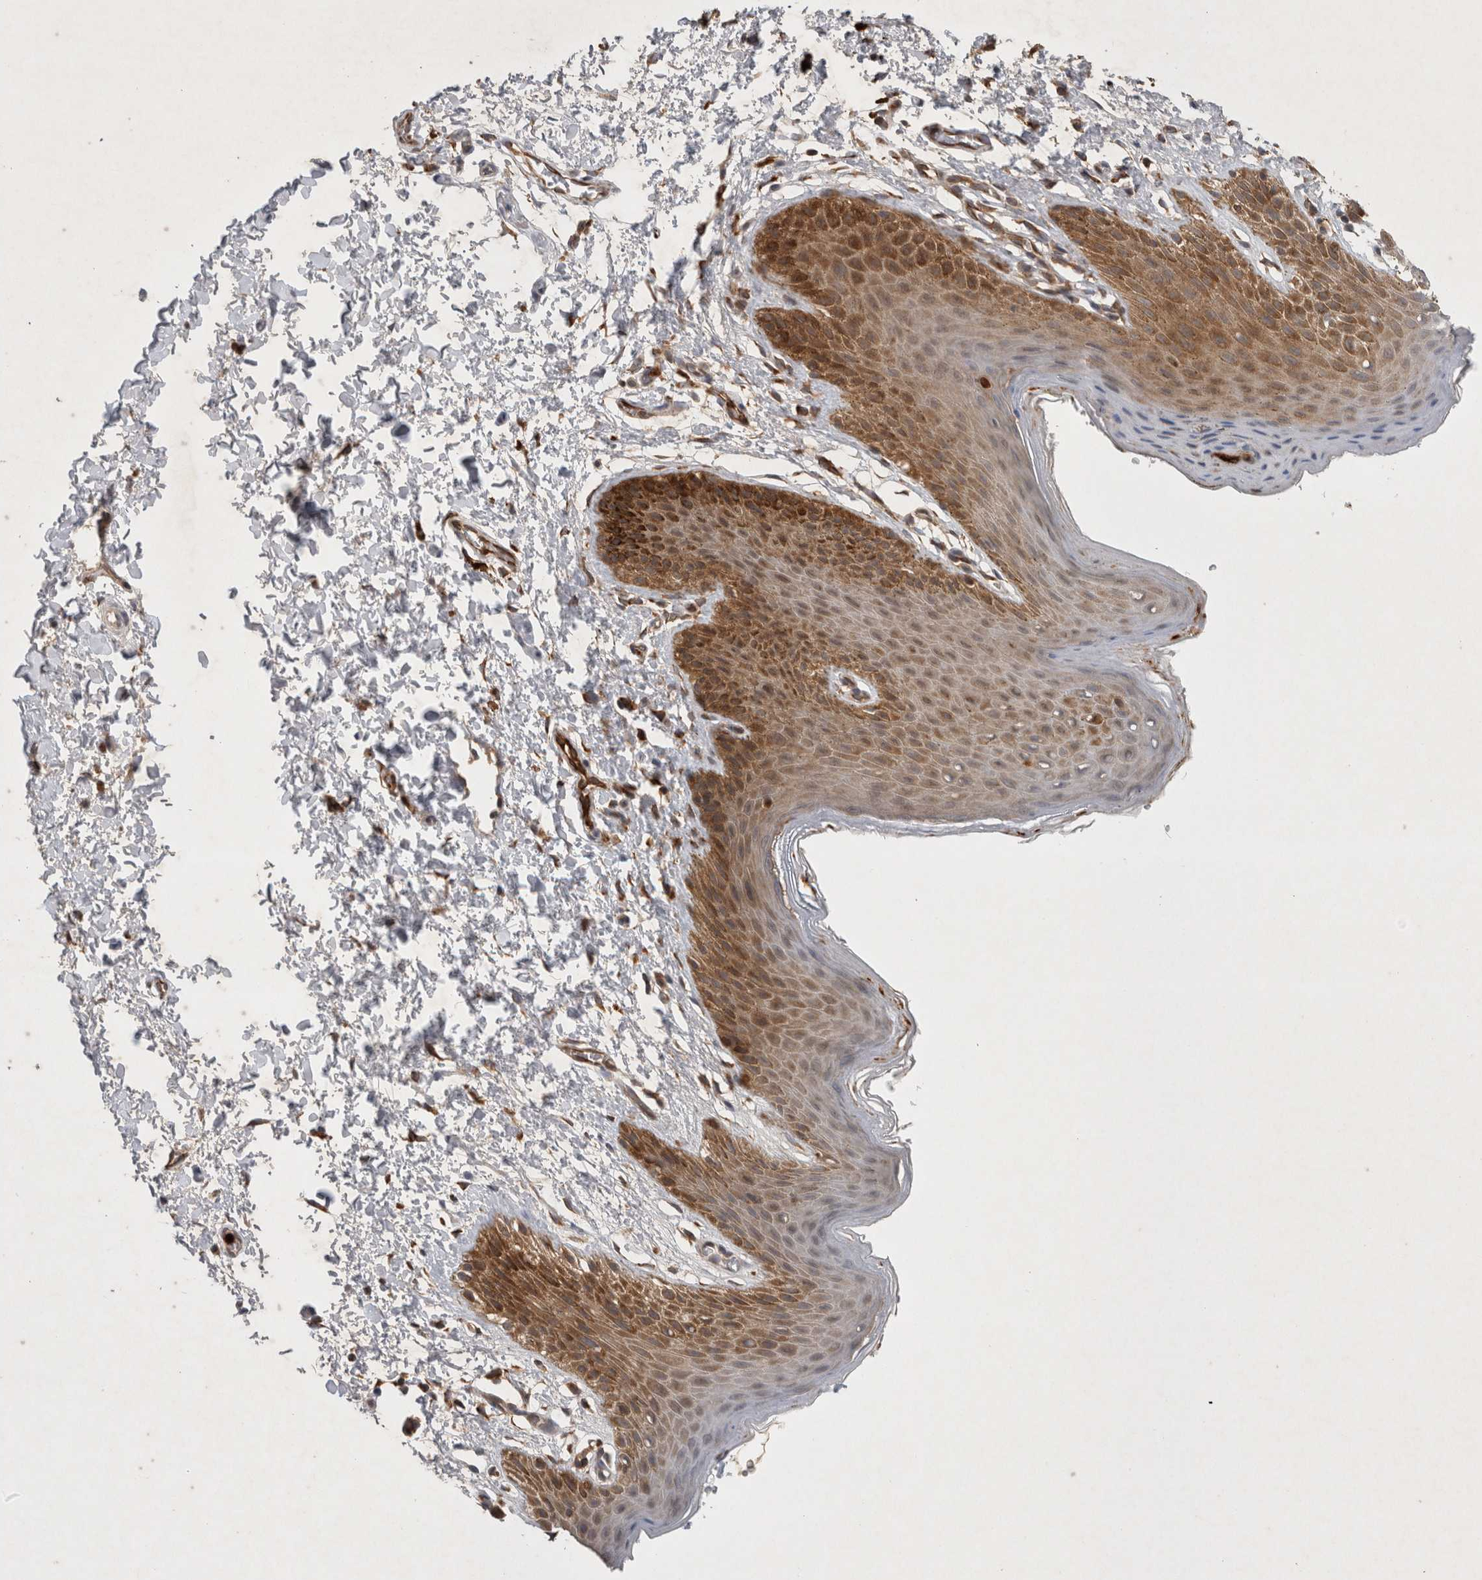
{"staining": {"intensity": "moderate", "quantity": ">75%", "location": "cytoplasmic/membranous"}, "tissue": "skin", "cell_type": "Epidermal cells", "image_type": "normal", "snomed": [{"axis": "morphology", "description": "Normal tissue, NOS"}, {"axis": "topography", "description": "Anal"}, {"axis": "topography", "description": "Peripheral nerve tissue"}], "caption": "DAB (3,3'-diaminobenzidine) immunohistochemical staining of unremarkable skin exhibits moderate cytoplasmic/membranous protein staining in about >75% of epidermal cells.", "gene": "PDCD2", "patient": {"sex": "male", "age": 44}}